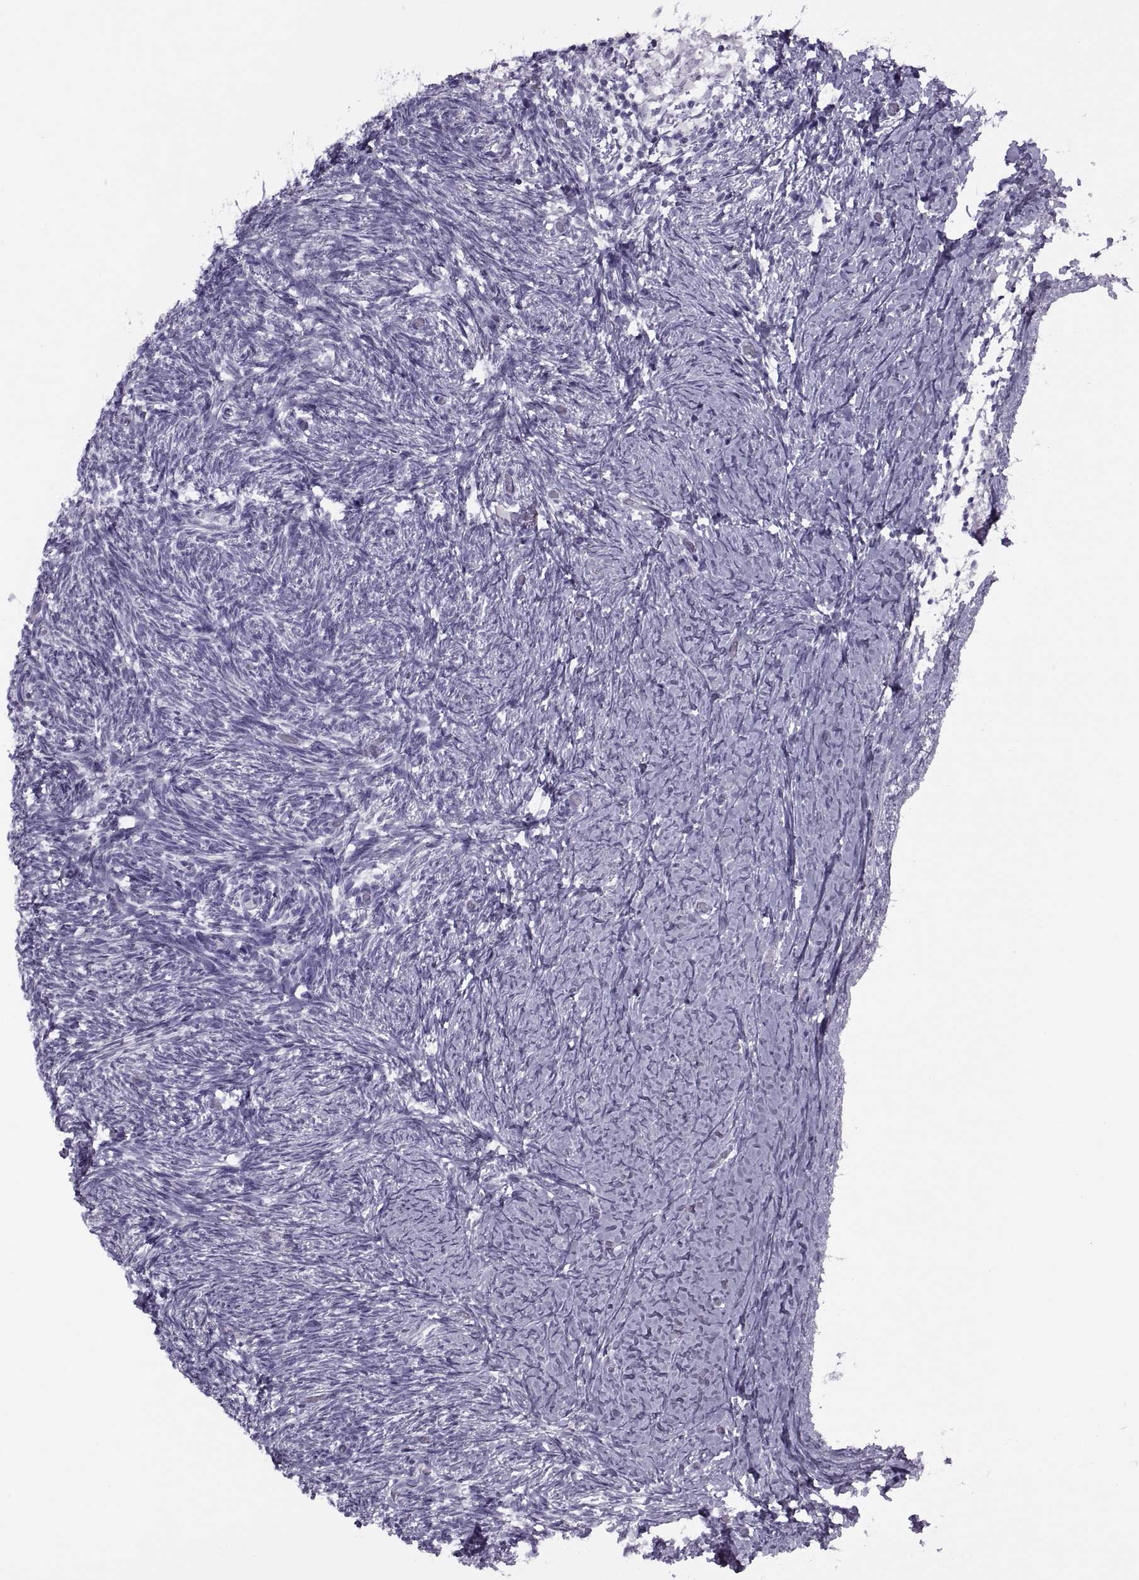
{"staining": {"intensity": "negative", "quantity": "none", "location": "none"}, "tissue": "ovary", "cell_type": "Follicle cells", "image_type": "normal", "snomed": [{"axis": "morphology", "description": "Normal tissue, NOS"}, {"axis": "topography", "description": "Ovary"}], "caption": "An image of ovary stained for a protein displays no brown staining in follicle cells. The staining is performed using DAB brown chromogen with nuclei counter-stained in using hematoxylin.", "gene": "FAM24A", "patient": {"sex": "female", "age": 39}}